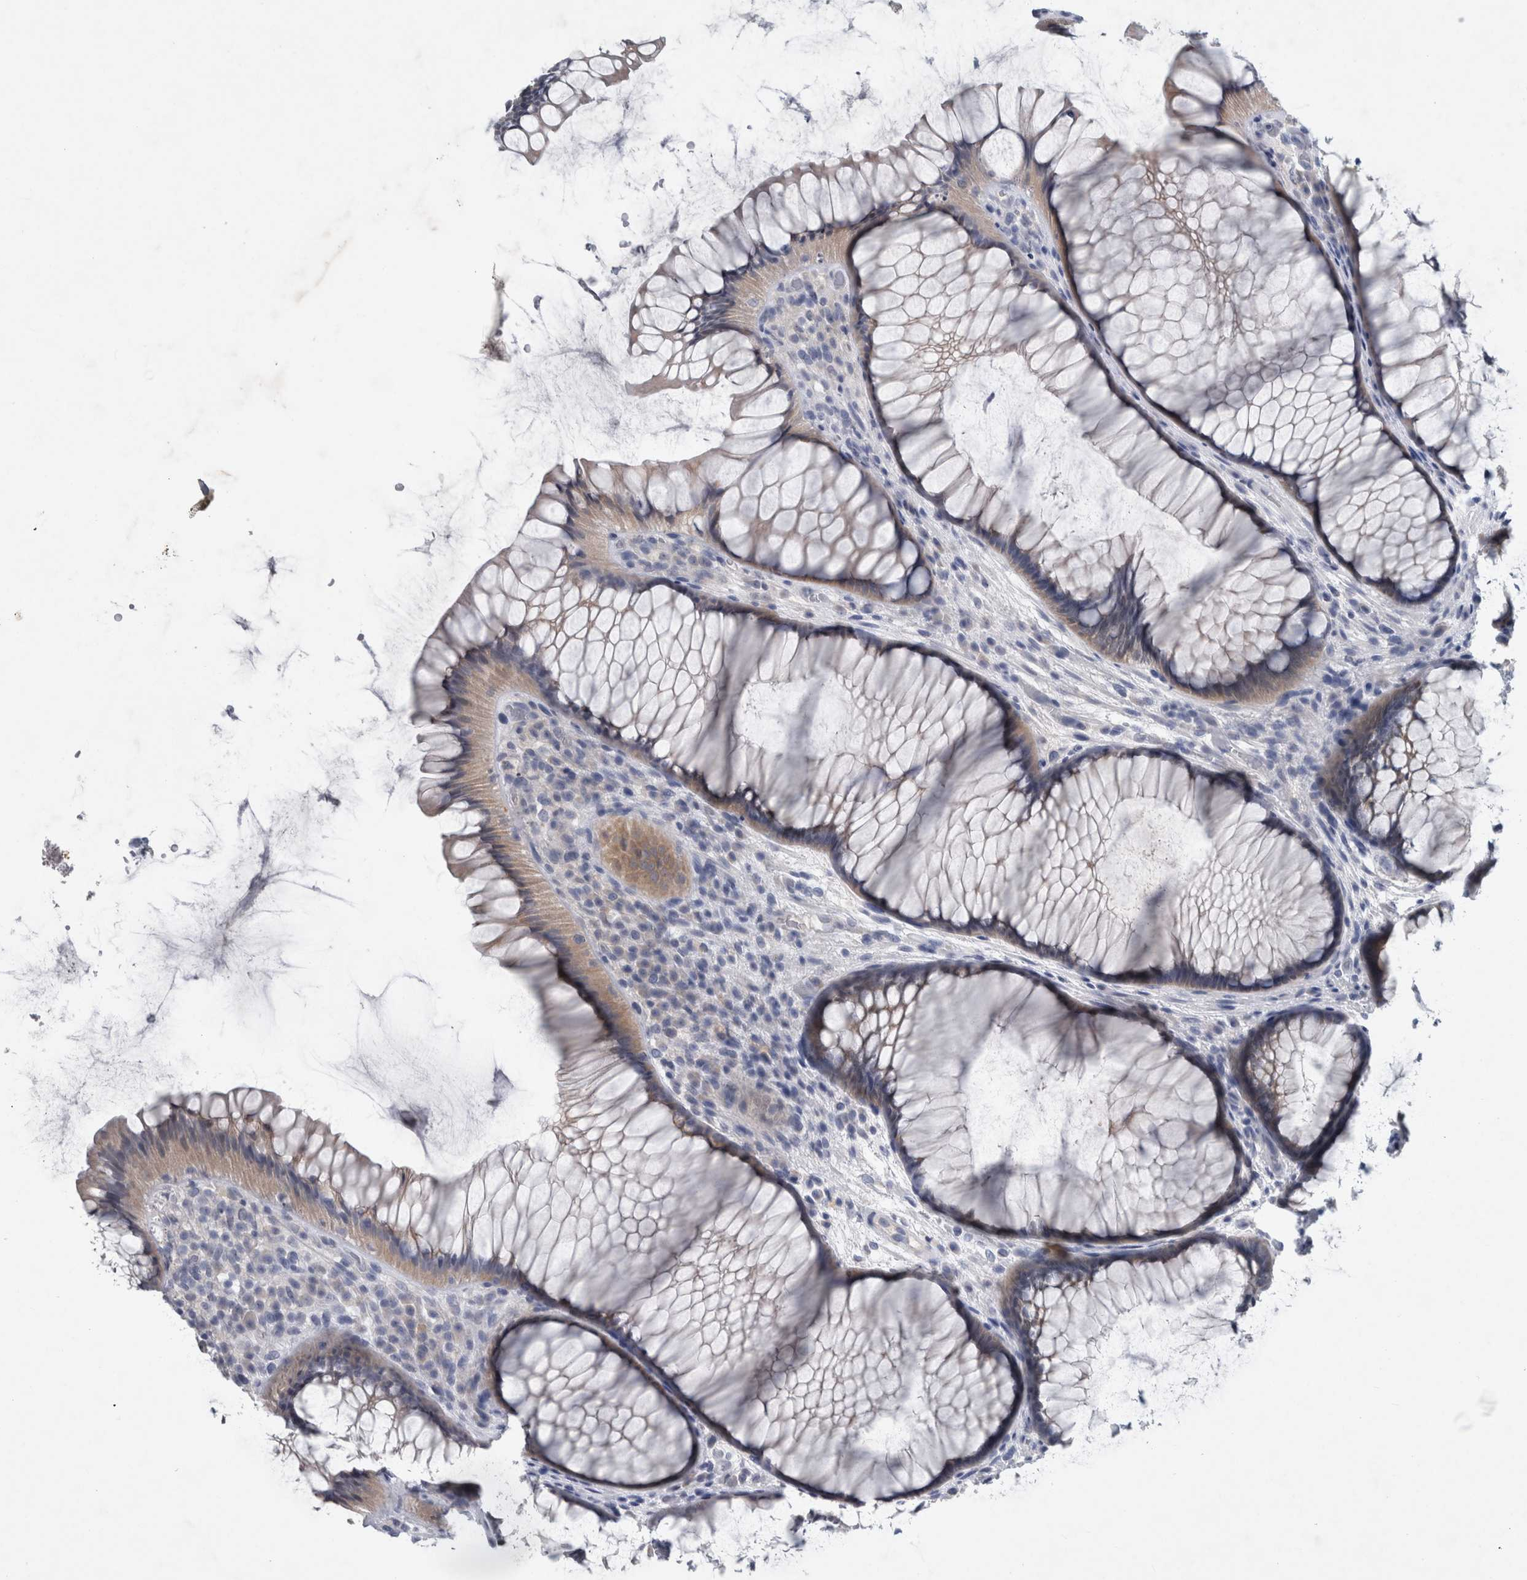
{"staining": {"intensity": "weak", "quantity": "25%-75%", "location": "cytoplasmic/membranous"}, "tissue": "rectum", "cell_type": "Glandular cells", "image_type": "normal", "snomed": [{"axis": "morphology", "description": "Normal tissue, NOS"}, {"axis": "topography", "description": "Rectum"}], "caption": "Immunohistochemistry (IHC) image of unremarkable rectum: human rectum stained using immunohistochemistry shows low levels of weak protein expression localized specifically in the cytoplasmic/membranous of glandular cells, appearing as a cytoplasmic/membranous brown color.", "gene": "FAM83H", "patient": {"sex": "male", "age": 51}}